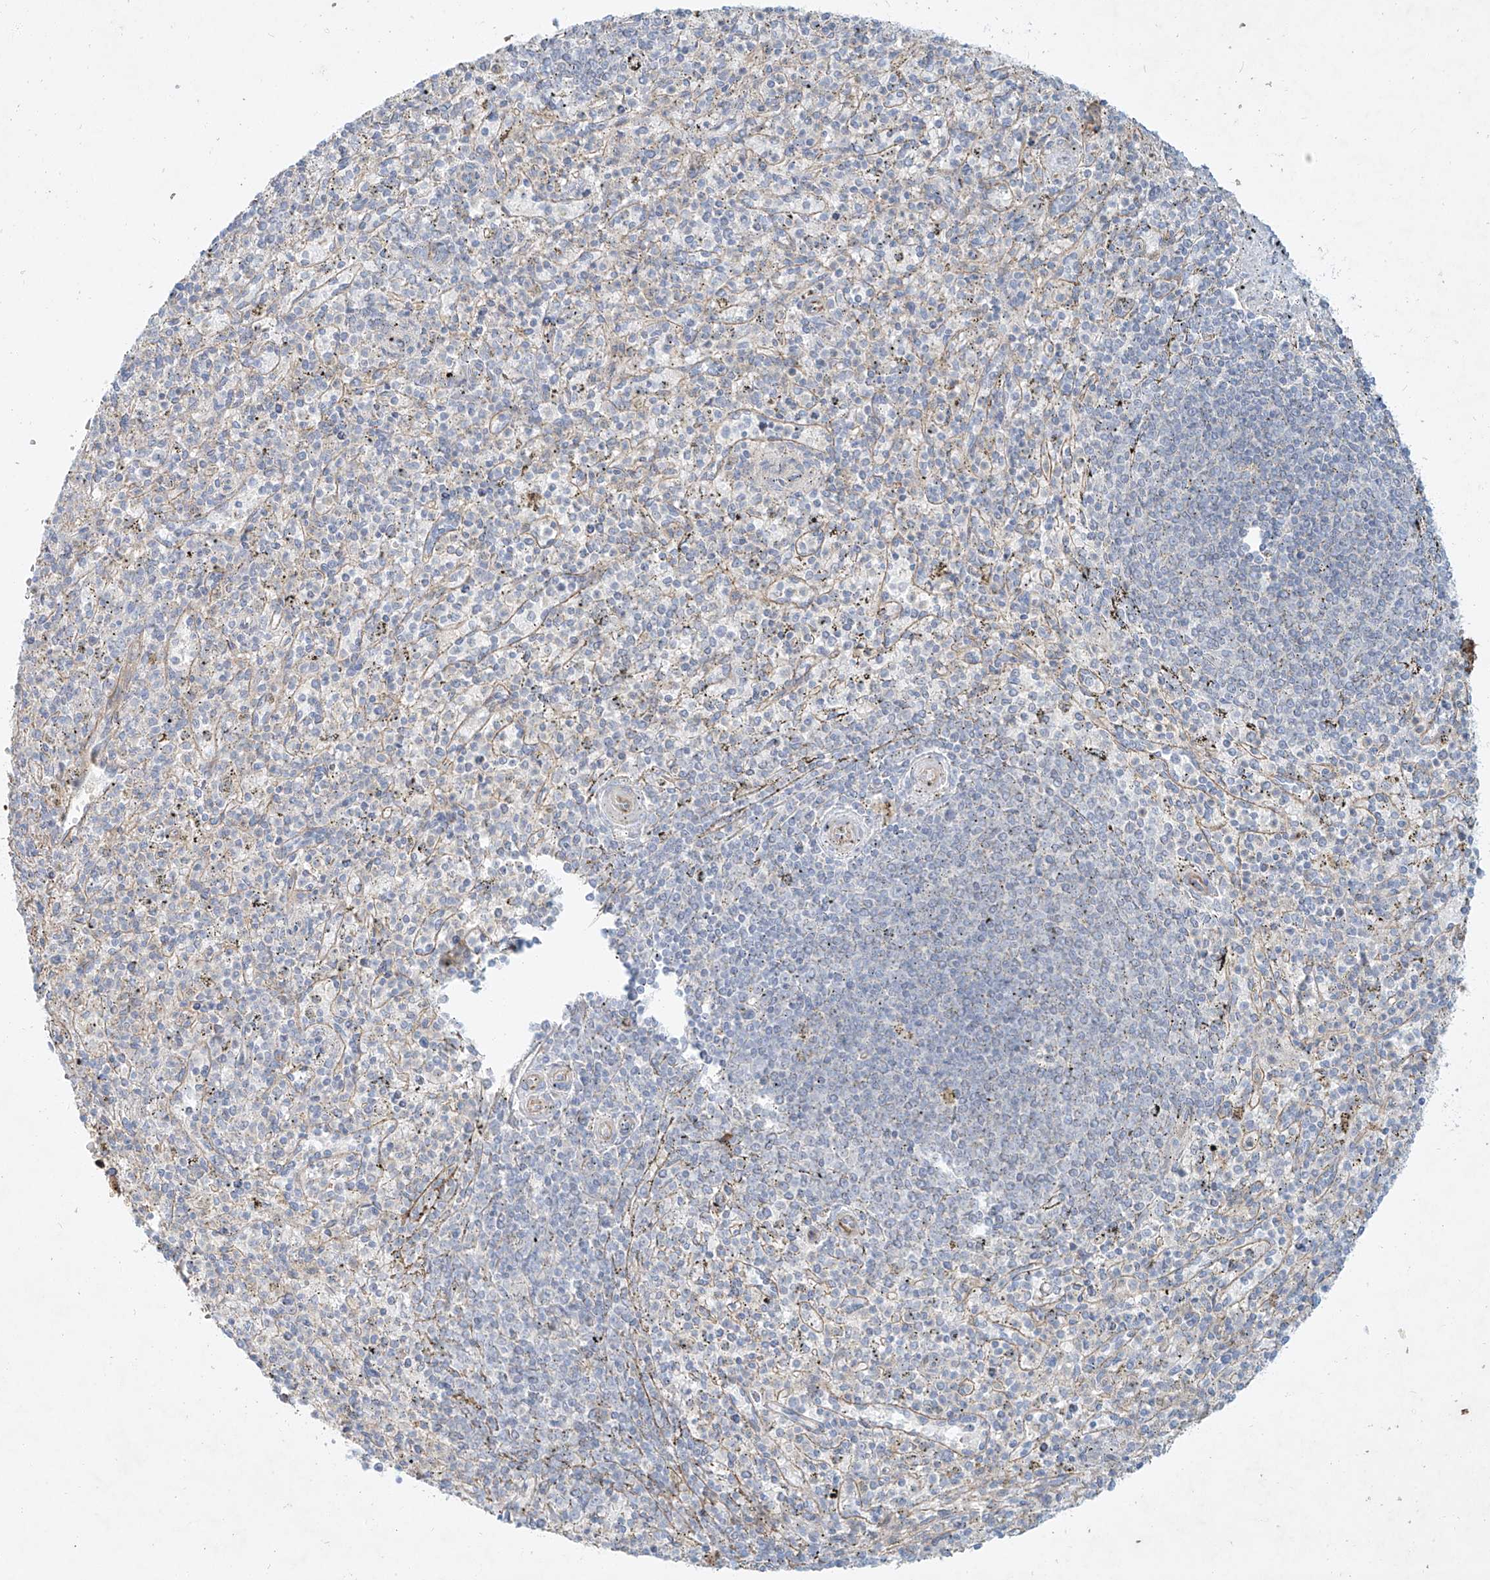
{"staining": {"intensity": "negative", "quantity": "none", "location": "none"}, "tissue": "spleen", "cell_type": "Cells in red pulp", "image_type": "normal", "snomed": [{"axis": "morphology", "description": "Normal tissue, NOS"}, {"axis": "topography", "description": "Spleen"}], "caption": "Cells in red pulp show no significant staining in unremarkable spleen. Nuclei are stained in blue.", "gene": "AJM1", "patient": {"sex": "male", "age": 72}}